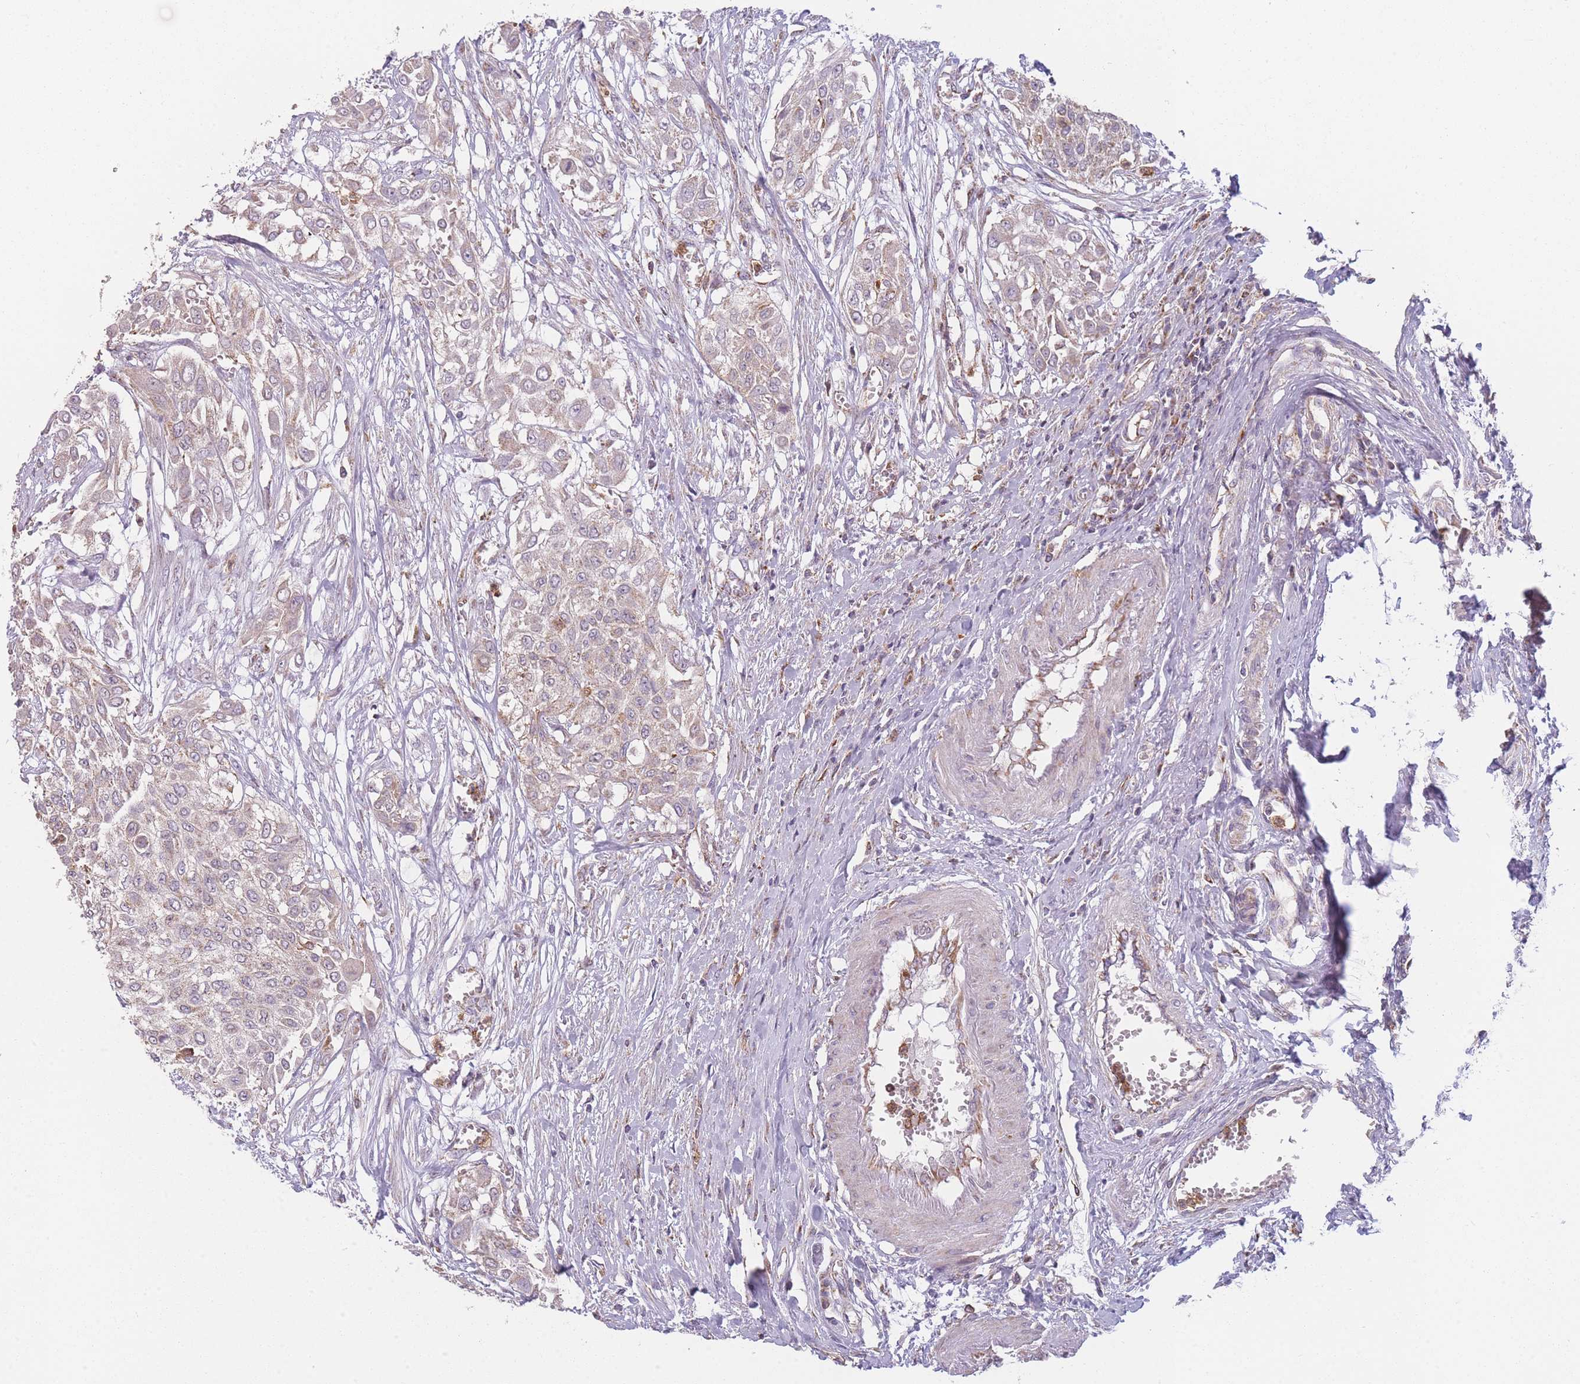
{"staining": {"intensity": "weak", "quantity": "<25%", "location": "cytoplasmic/membranous"}, "tissue": "urothelial cancer", "cell_type": "Tumor cells", "image_type": "cancer", "snomed": [{"axis": "morphology", "description": "Urothelial carcinoma, High grade"}, {"axis": "topography", "description": "Urinary bladder"}], "caption": "This is an IHC photomicrograph of urothelial cancer. There is no staining in tumor cells.", "gene": "PRAM1", "patient": {"sex": "male", "age": 57}}